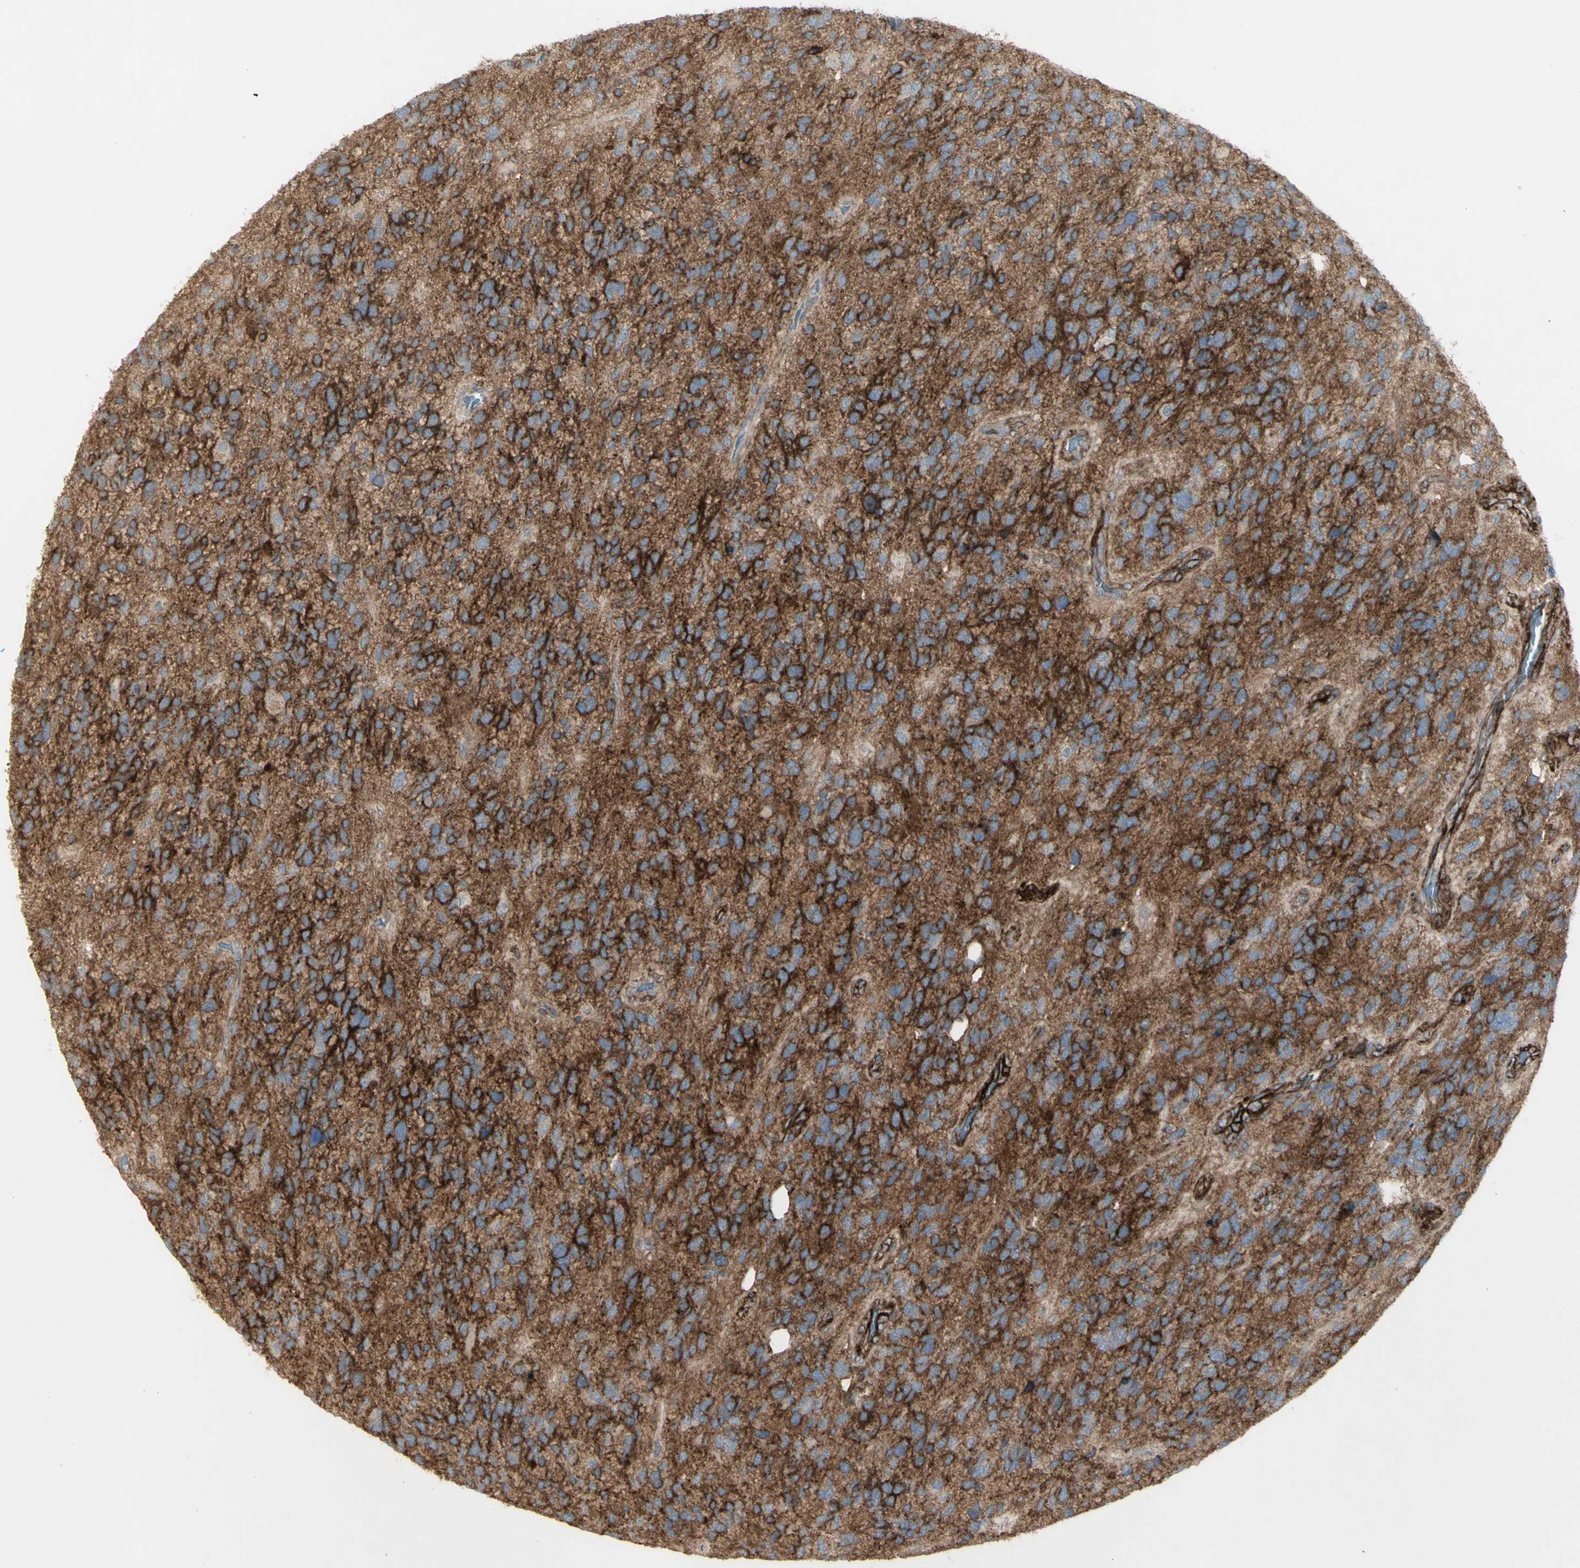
{"staining": {"intensity": "strong", "quantity": "25%-75%", "location": "cytoplasmic/membranous"}, "tissue": "glioma", "cell_type": "Tumor cells", "image_type": "cancer", "snomed": [{"axis": "morphology", "description": "Glioma, malignant, High grade"}, {"axis": "topography", "description": "Brain"}], "caption": "A high amount of strong cytoplasmic/membranous positivity is identified in approximately 25%-75% of tumor cells in glioma tissue. The staining was performed using DAB (3,3'-diaminobenzidine), with brown indicating positive protein expression. Nuclei are stained blue with hematoxylin.", "gene": "CD276", "patient": {"sex": "female", "age": 58}}